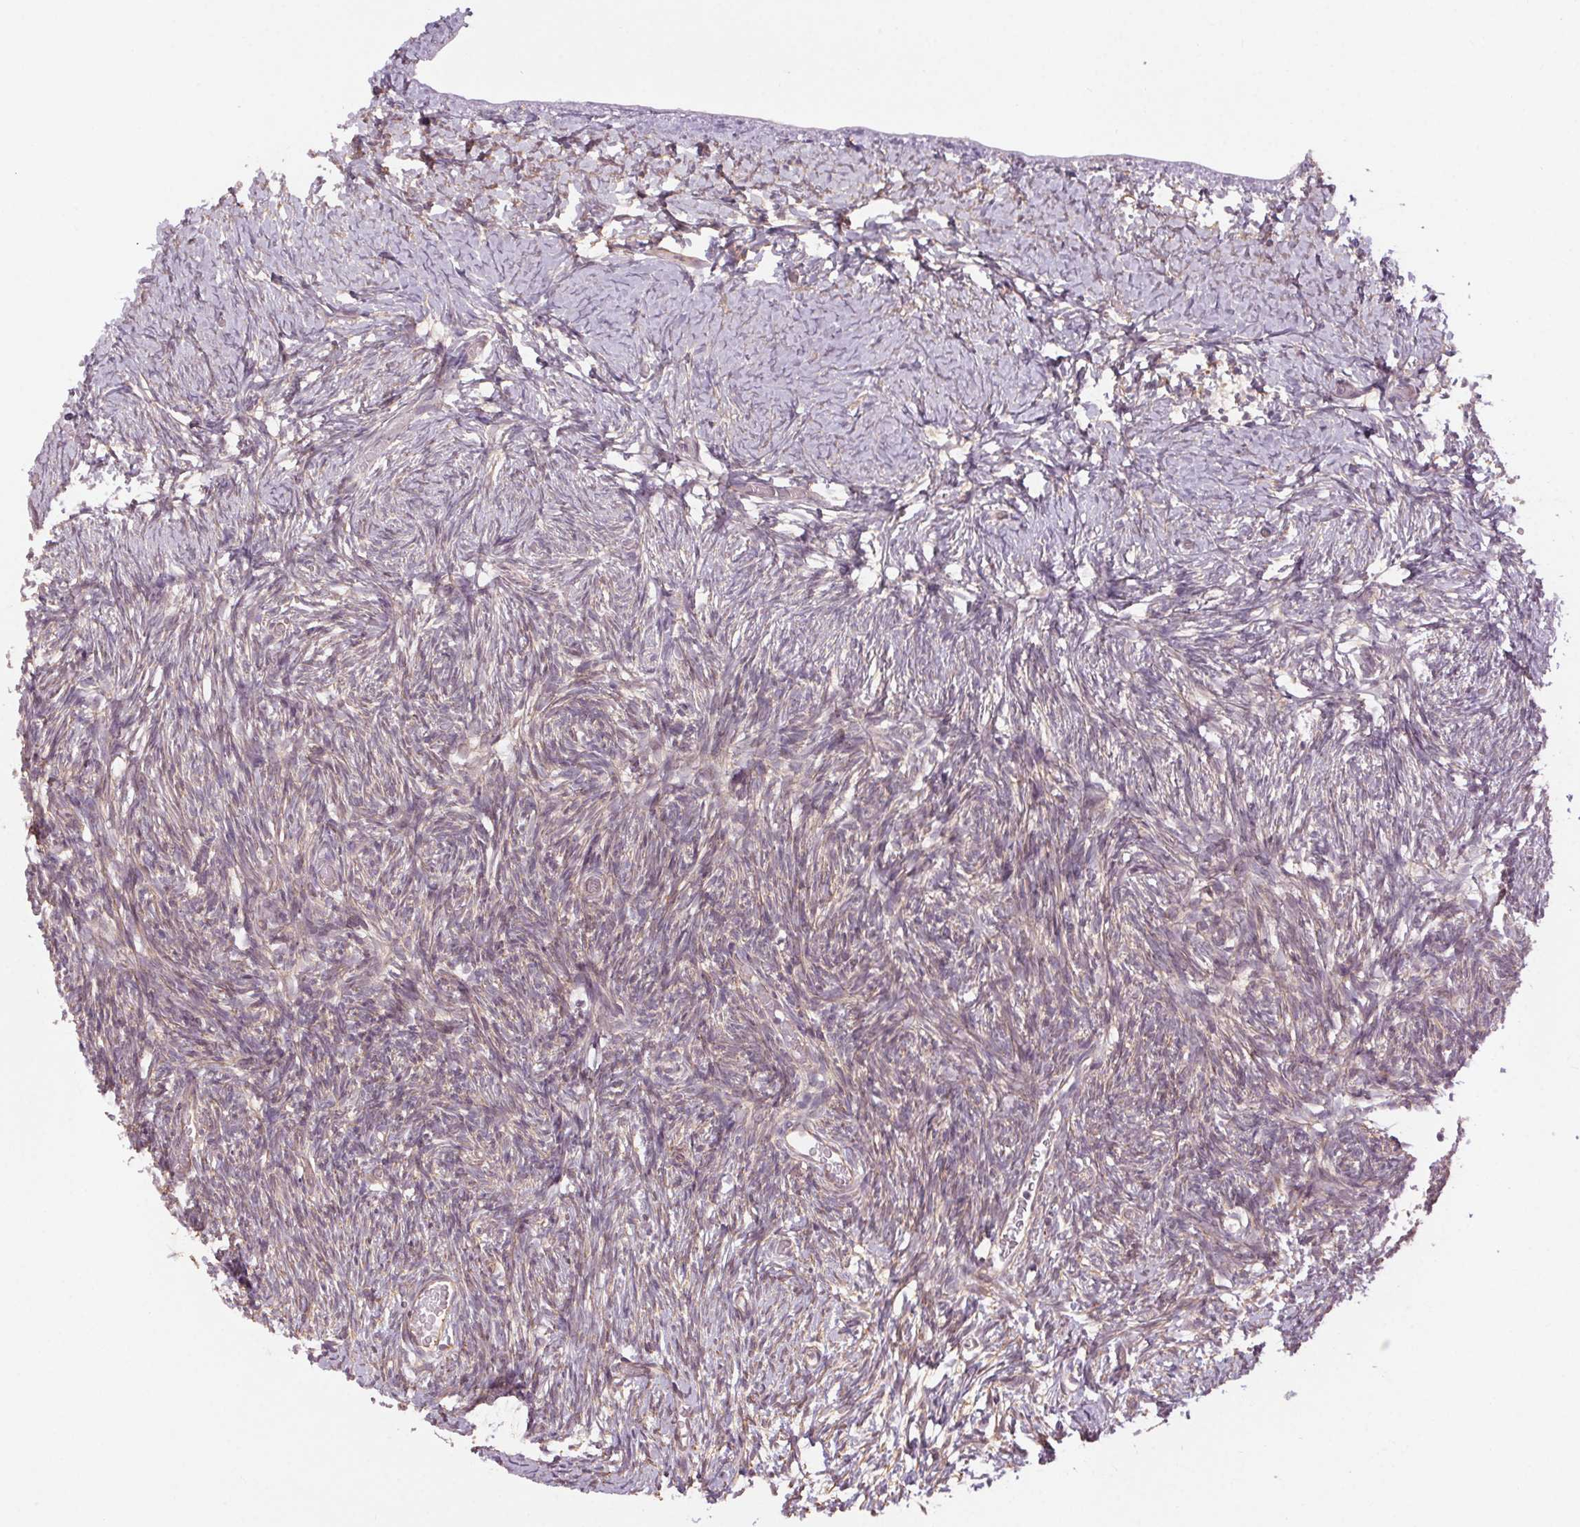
{"staining": {"intensity": "weak", "quantity": "25%-75%", "location": "cytoplasmic/membranous"}, "tissue": "ovary", "cell_type": "Follicle cells", "image_type": "normal", "snomed": [{"axis": "morphology", "description": "Normal tissue, NOS"}, {"axis": "topography", "description": "Ovary"}], "caption": "Ovary stained with a brown dye shows weak cytoplasmic/membranous positive expression in approximately 25%-75% of follicle cells.", "gene": "CCSER1", "patient": {"sex": "female", "age": 39}}